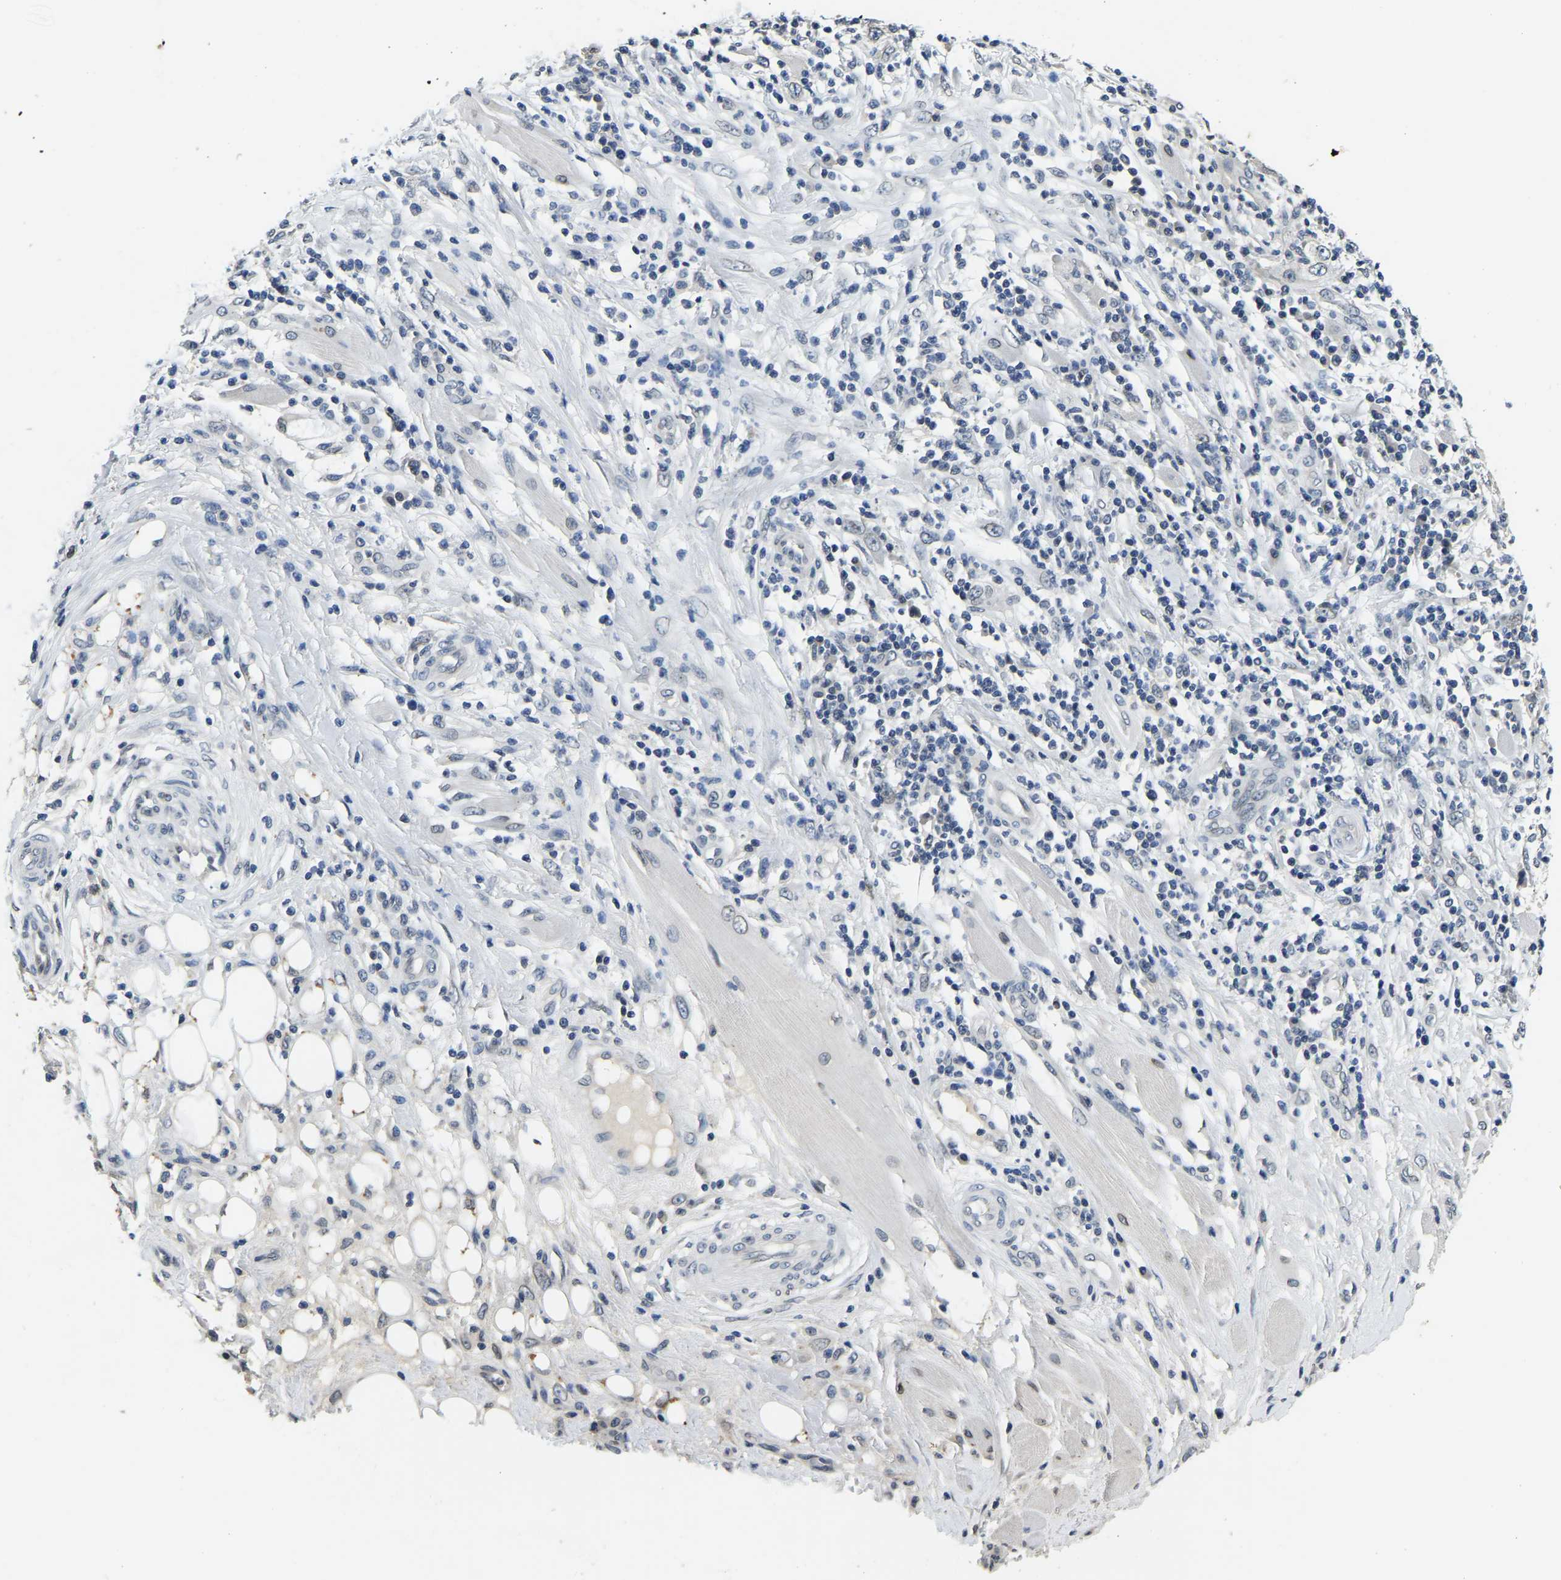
{"staining": {"intensity": "negative", "quantity": "none", "location": "none"}, "tissue": "skin cancer", "cell_type": "Tumor cells", "image_type": "cancer", "snomed": [{"axis": "morphology", "description": "Squamous cell carcinoma, NOS"}, {"axis": "topography", "description": "Skin"}], "caption": "Tumor cells are negative for brown protein staining in skin cancer.", "gene": "RANBP2", "patient": {"sex": "female", "age": 88}}